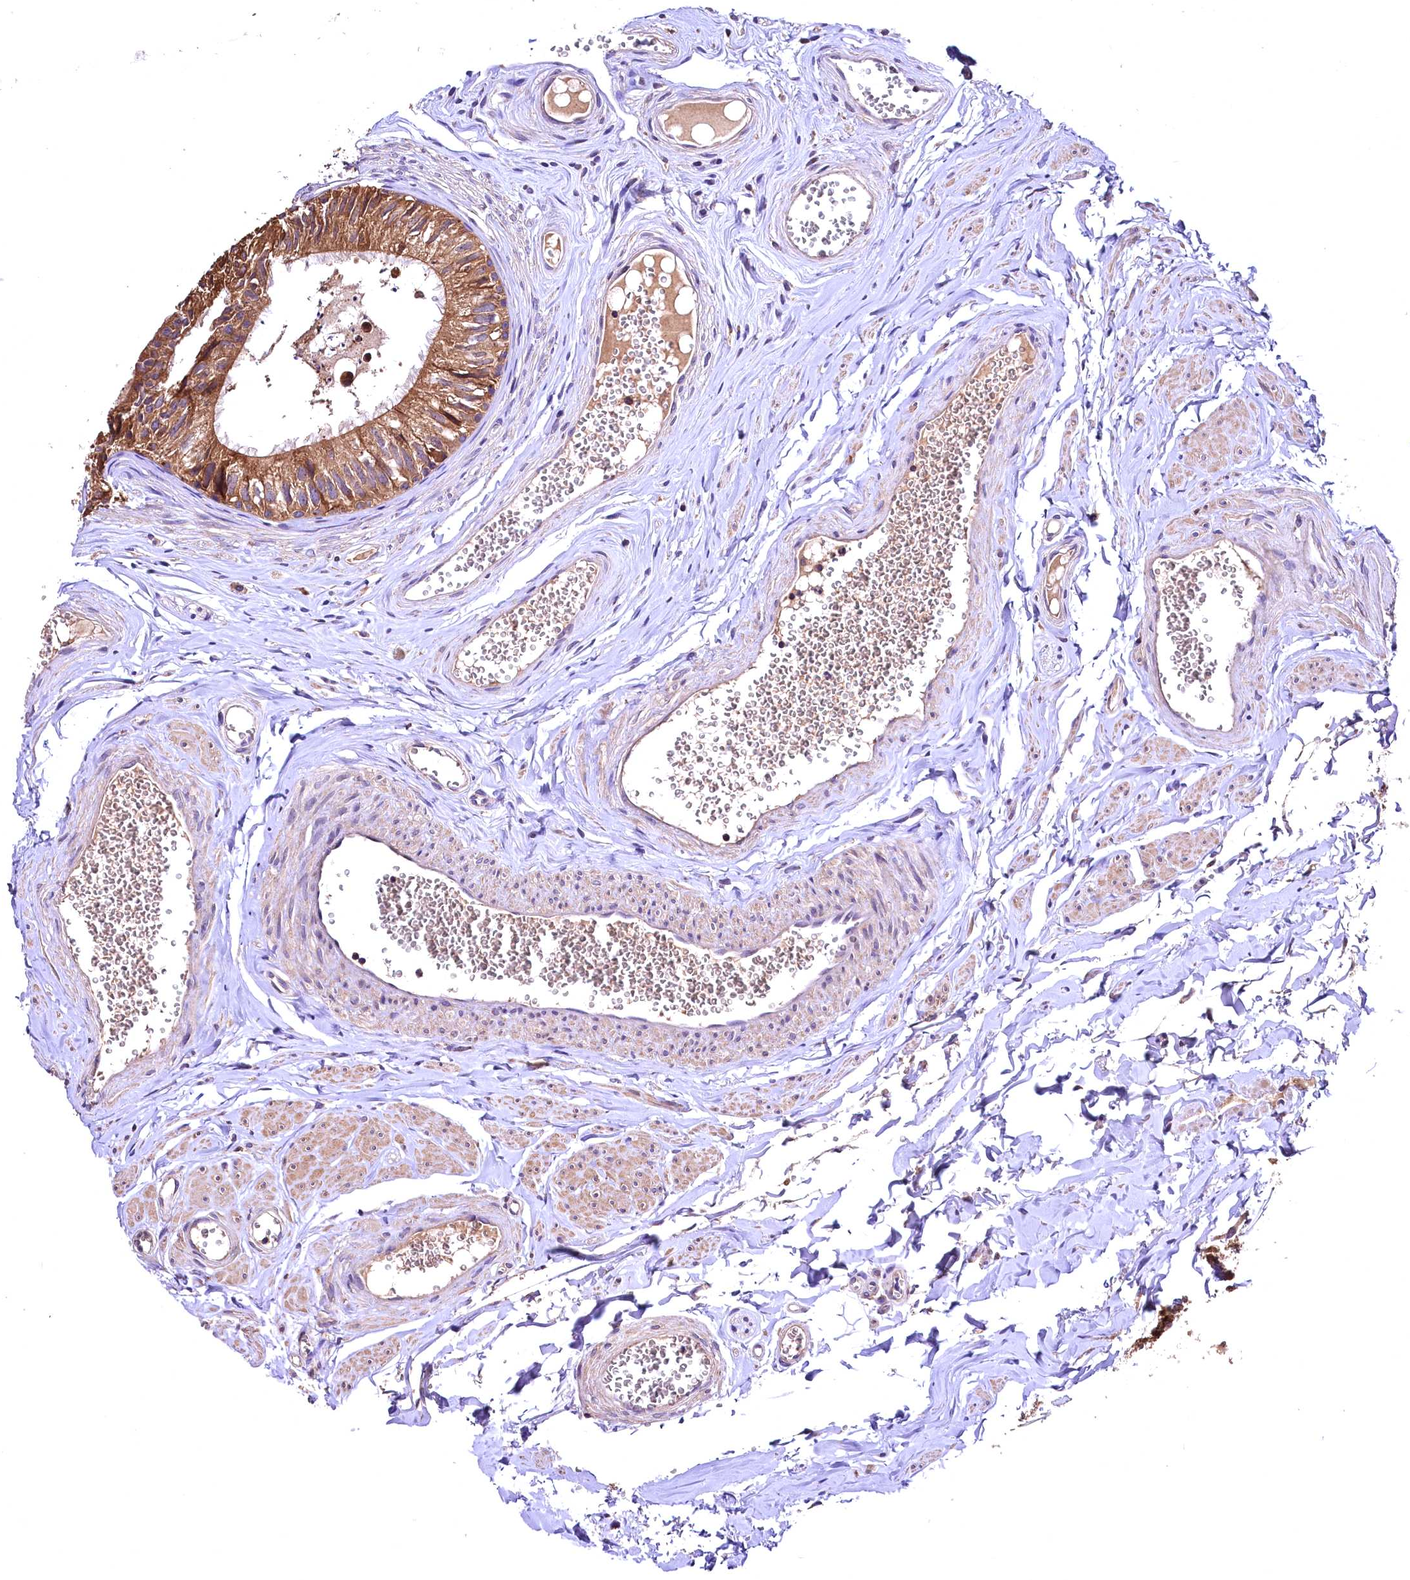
{"staining": {"intensity": "moderate", "quantity": ">75%", "location": "cytoplasmic/membranous"}, "tissue": "epididymis", "cell_type": "Glandular cells", "image_type": "normal", "snomed": [{"axis": "morphology", "description": "Normal tissue, NOS"}, {"axis": "topography", "description": "Epididymis"}], "caption": "This is an image of immunohistochemistry staining of unremarkable epididymis, which shows moderate staining in the cytoplasmic/membranous of glandular cells.", "gene": "ENKD1", "patient": {"sex": "male", "age": 36}}